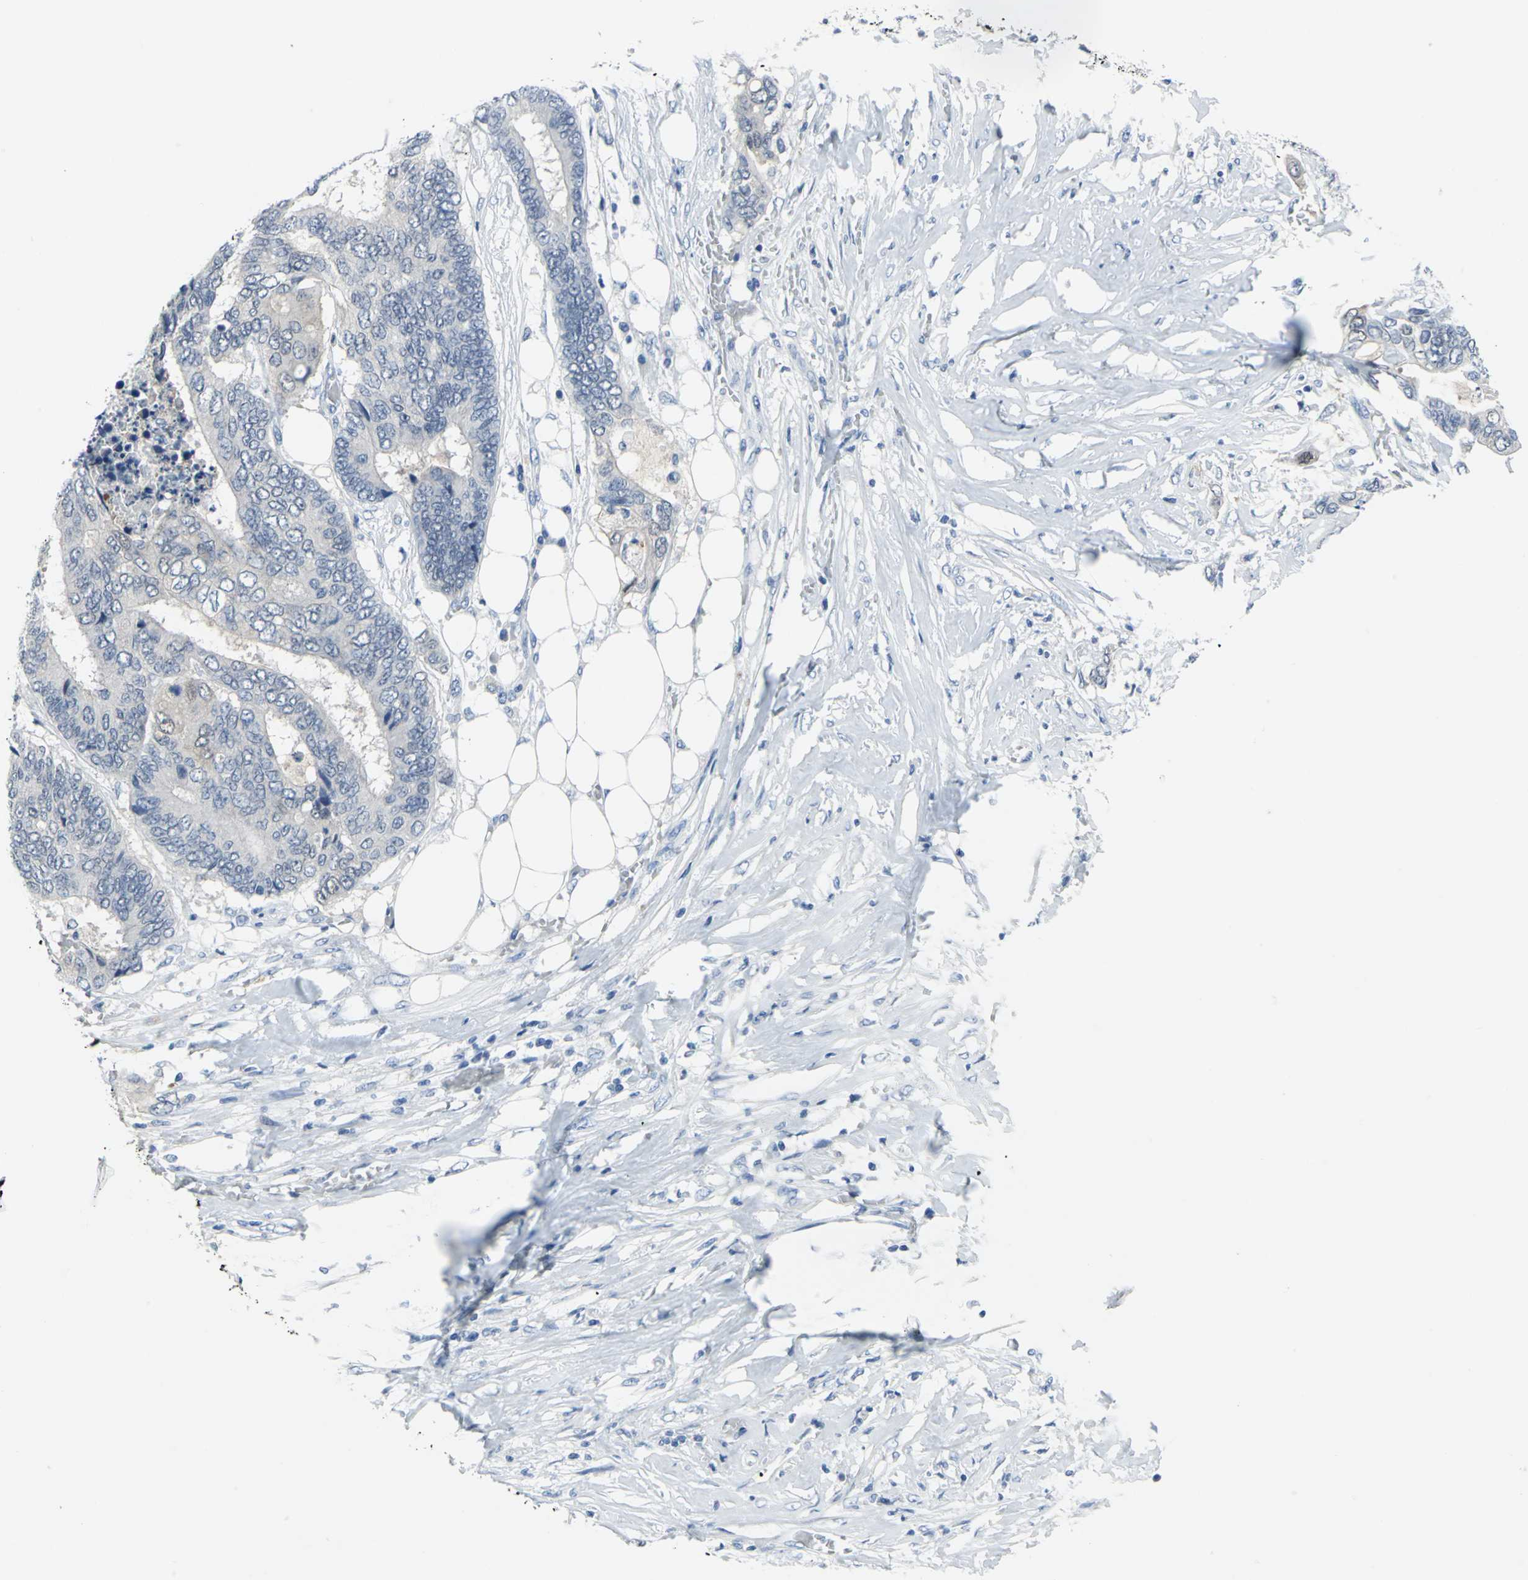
{"staining": {"intensity": "negative", "quantity": "none", "location": "none"}, "tissue": "colorectal cancer", "cell_type": "Tumor cells", "image_type": "cancer", "snomed": [{"axis": "morphology", "description": "Adenocarcinoma, NOS"}, {"axis": "topography", "description": "Rectum"}], "caption": "Tumor cells are negative for protein expression in human colorectal adenocarcinoma.", "gene": "SFN", "patient": {"sex": "male", "age": 55}}